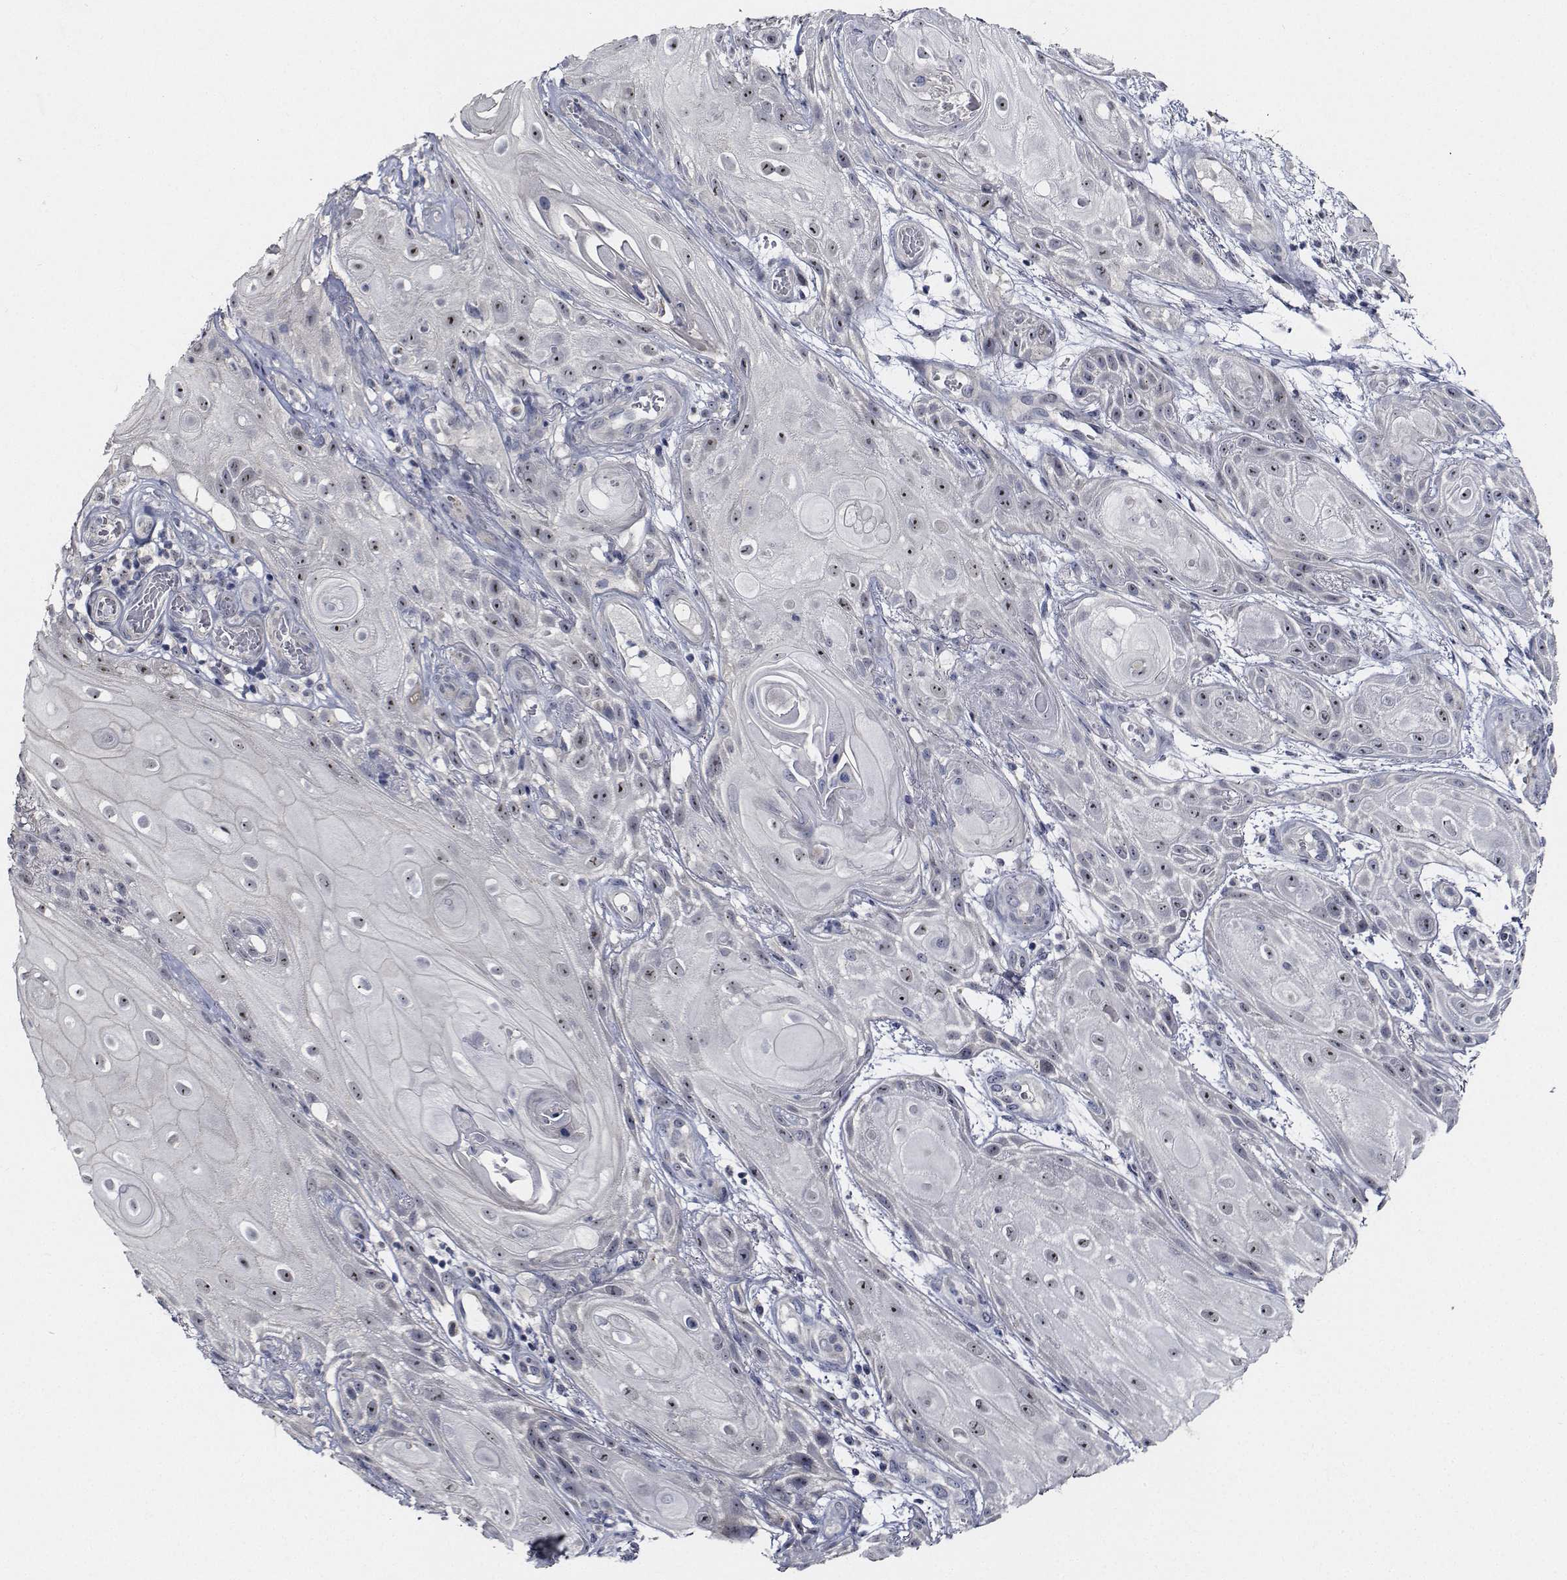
{"staining": {"intensity": "moderate", "quantity": "<25%", "location": "nuclear"}, "tissue": "skin cancer", "cell_type": "Tumor cells", "image_type": "cancer", "snomed": [{"axis": "morphology", "description": "Squamous cell carcinoma, NOS"}, {"axis": "topography", "description": "Skin"}], "caption": "Protein staining demonstrates moderate nuclear expression in approximately <25% of tumor cells in squamous cell carcinoma (skin).", "gene": "NVL", "patient": {"sex": "male", "age": 62}}